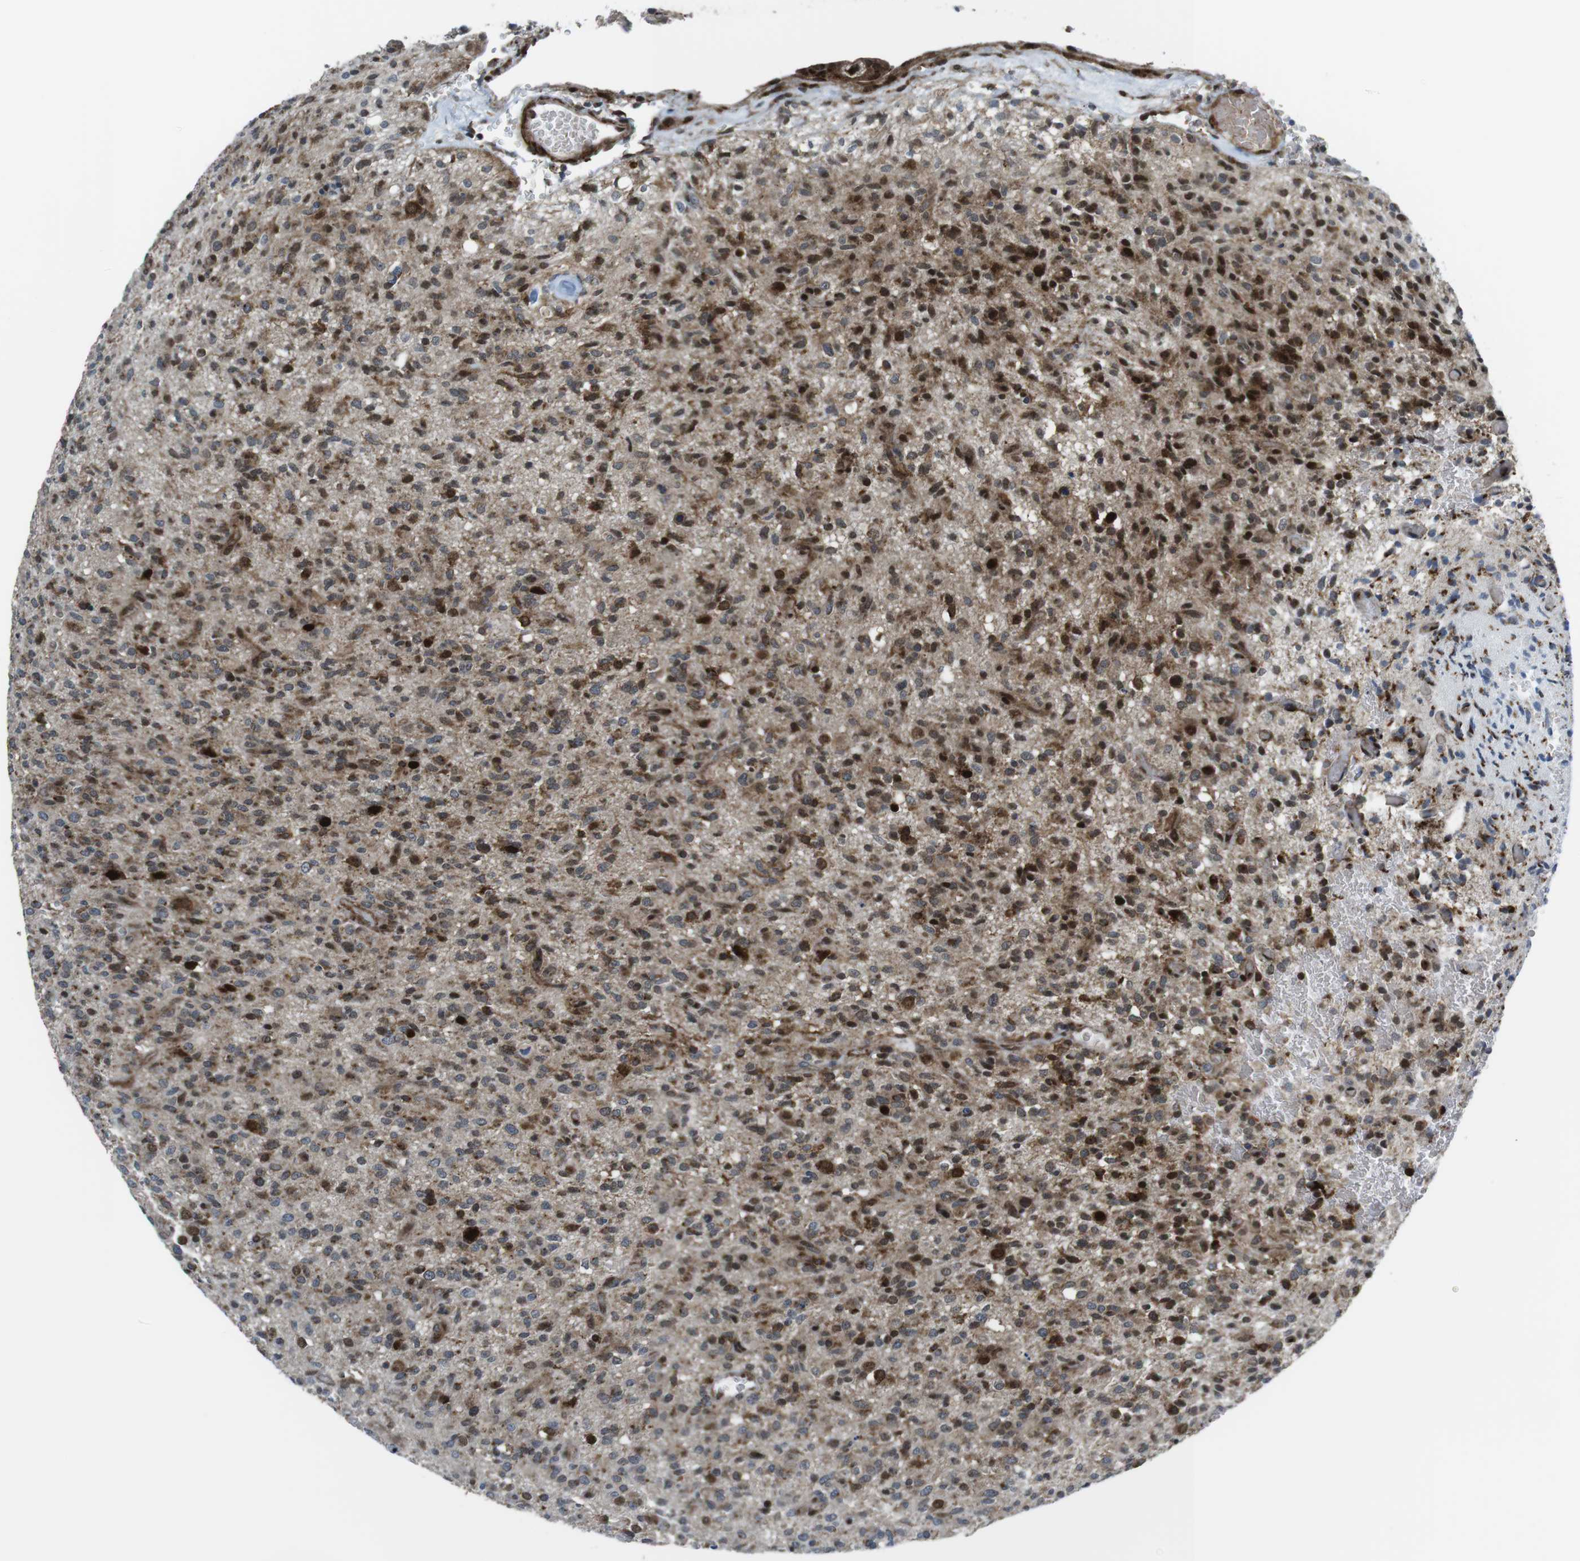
{"staining": {"intensity": "strong", "quantity": "25%-75%", "location": "cytoplasmic/membranous,nuclear"}, "tissue": "glioma", "cell_type": "Tumor cells", "image_type": "cancer", "snomed": [{"axis": "morphology", "description": "Glioma, malignant, High grade"}, {"axis": "topography", "description": "Brain"}], "caption": "This histopathology image exhibits immunohistochemistry staining of malignant glioma (high-grade), with high strong cytoplasmic/membranous and nuclear staining in approximately 25%-75% of tumor cells.", "gene": "CUL7", "patient": {"sex": "male", "age": 71}}